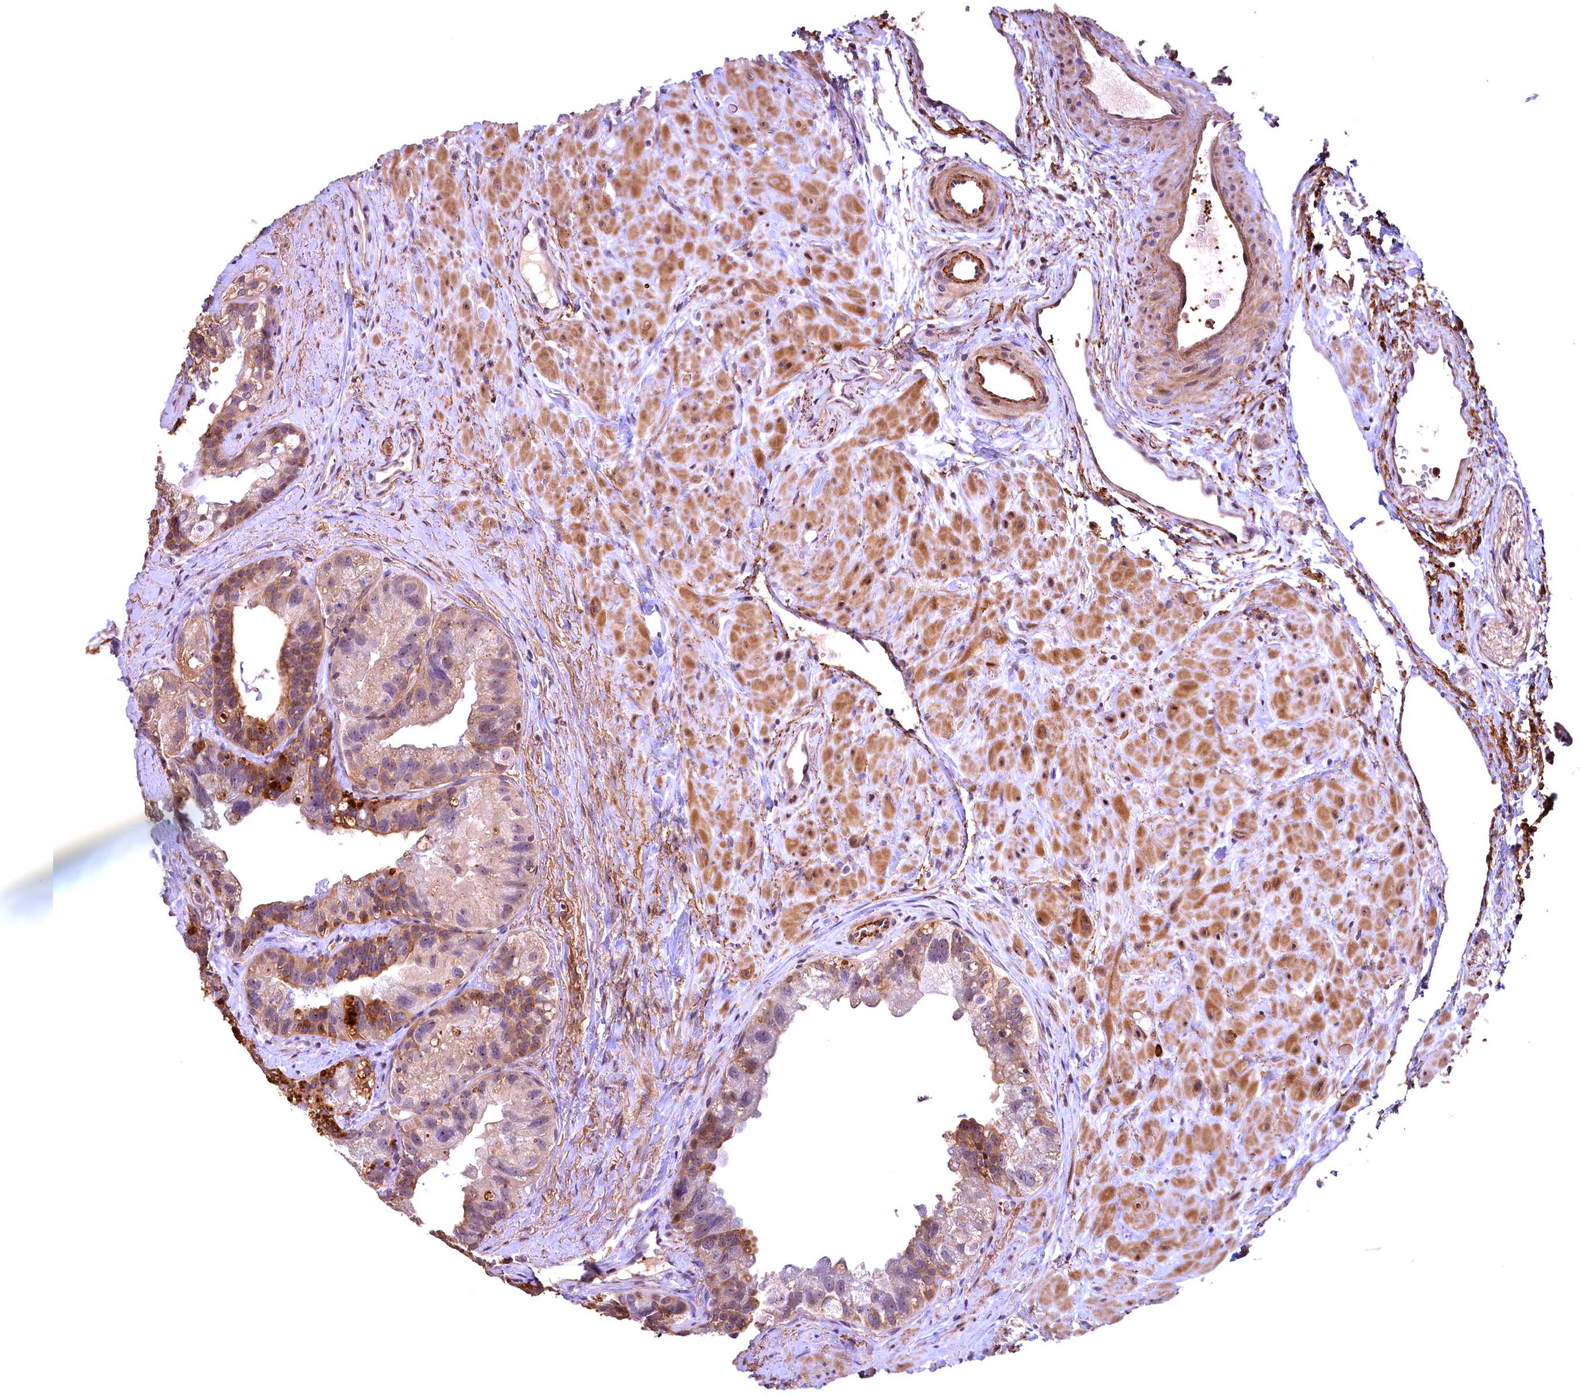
{"staining": {"intensity": "moderate", "quantity": "<25%", "location": "cytoplasmic/membranous,nuclear"}, "tissue": "prostate cancer", "cell_type": "Tumor cells", "image_type": "cancer", "snomed": [{"axis": "morphology", "description": "Normal tissue, NOS"}, {"axis": "morphology", "description": "Adenocarcinoma, Low grade"}, {"axis": "topography", "description": "Prostate"}], "caption": "Tumor cells display moderate cytoplasmic/membranous and nuclear expression in approximately <25% of cells in prostate low-grade adenocarcinoma. (Stains: DAB in brown, nuclei in blue, Microscopy: brightfield microscopy at high magnification).", "gene": "FUZ", "patient": {"sex": "male", "age": 72}}